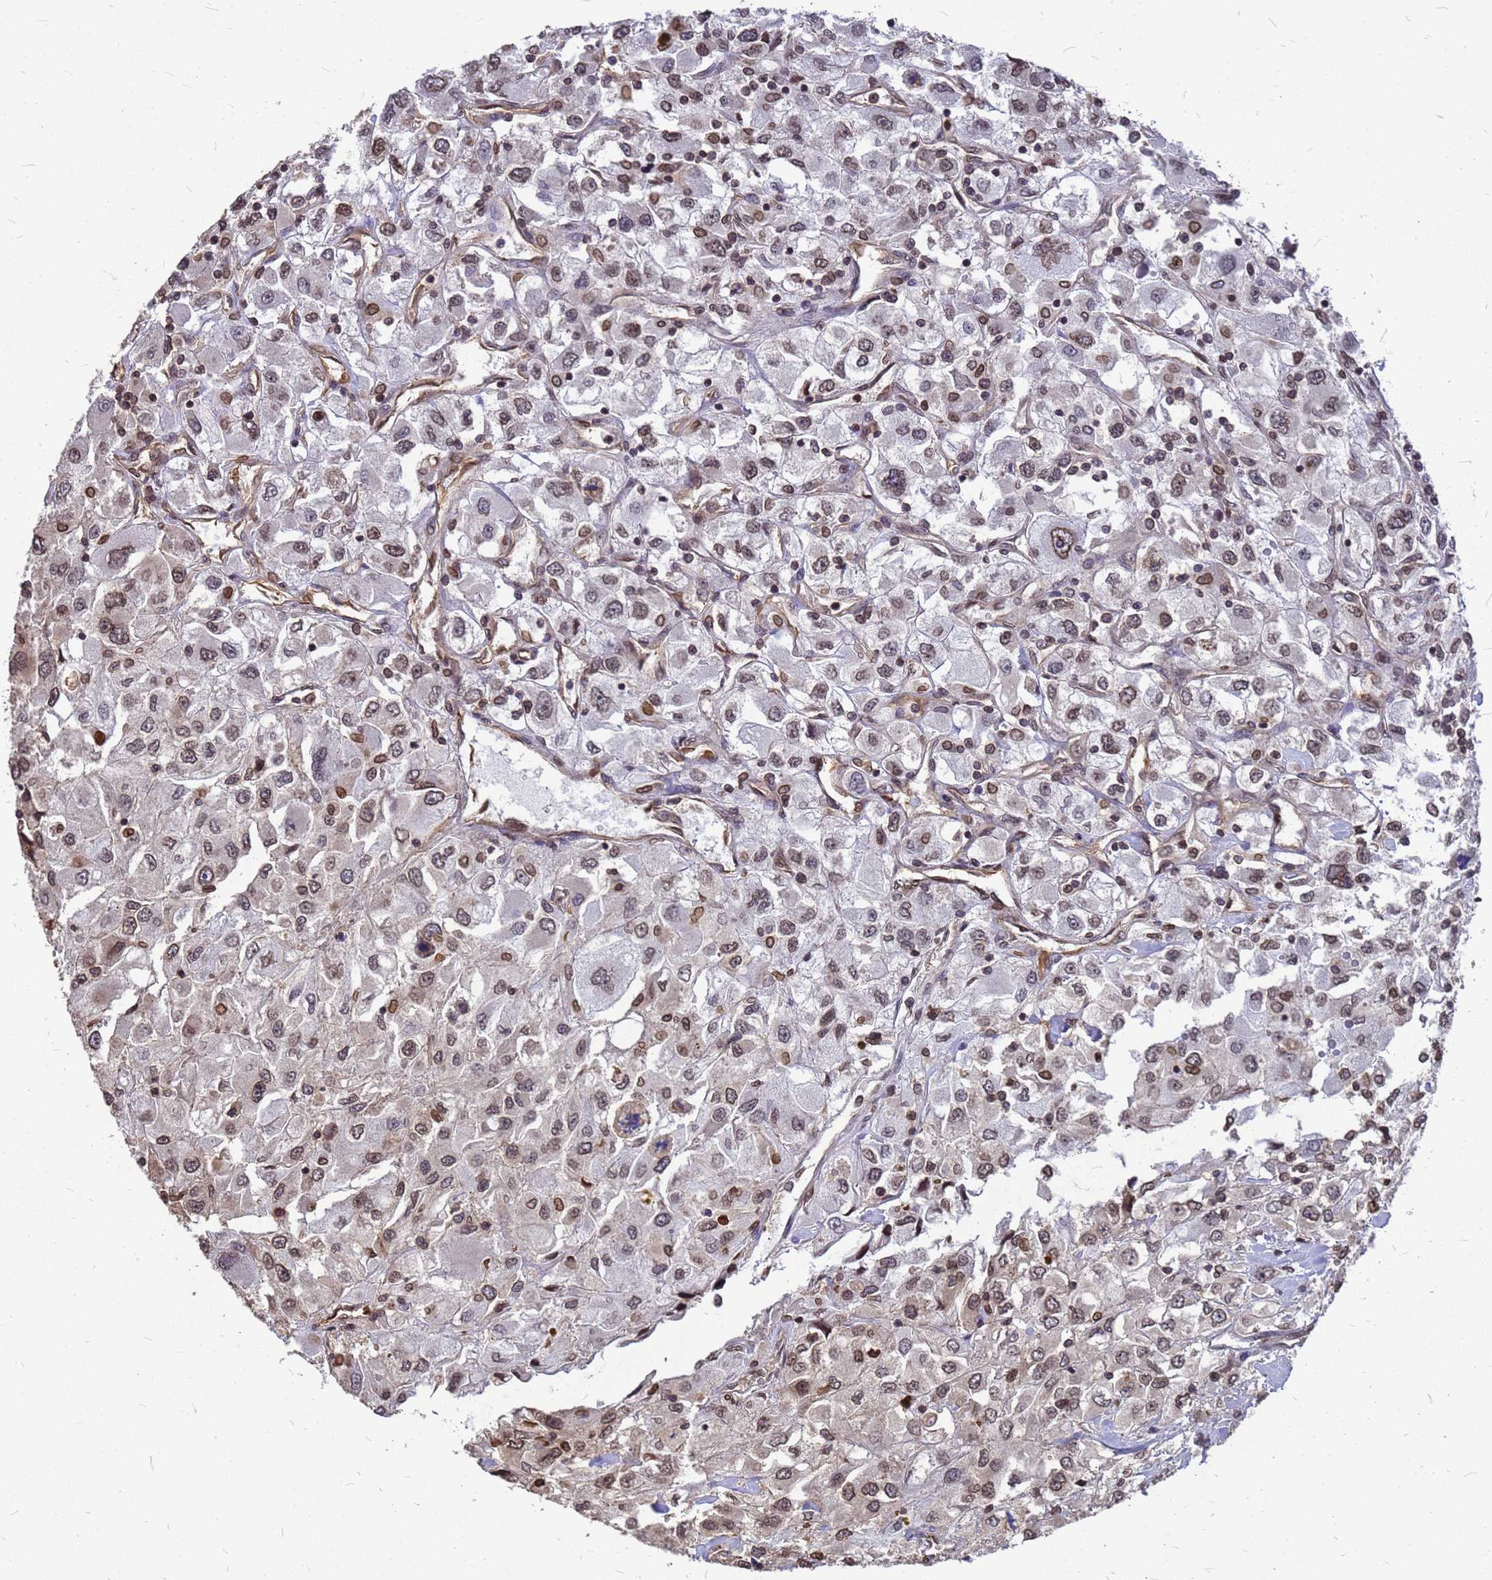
{"staining": {"intensity": "moderate", "quantity": ">75%", "location": "nuclear"}, "tissue": "renal cancer", "cell_type": "Tumor cells", "image_type": "cancer", "snomed": [{"axis": "morphology", "description": "Adenocarcinoma, NOS"}, {"axis": "topography", "description": "Kidney"}], "caption": "Moderate nuclear expression is identified in about >75% of tumor cells in adenocarcinoma (renal). The staining was performed using DAB to visualize the protein expression in brown, while the nuclei were stained in blue with hematoxylin (Magnification: 20x).", "gene": "C1orf35", "patient": {"sex": "female", "age": 52}}